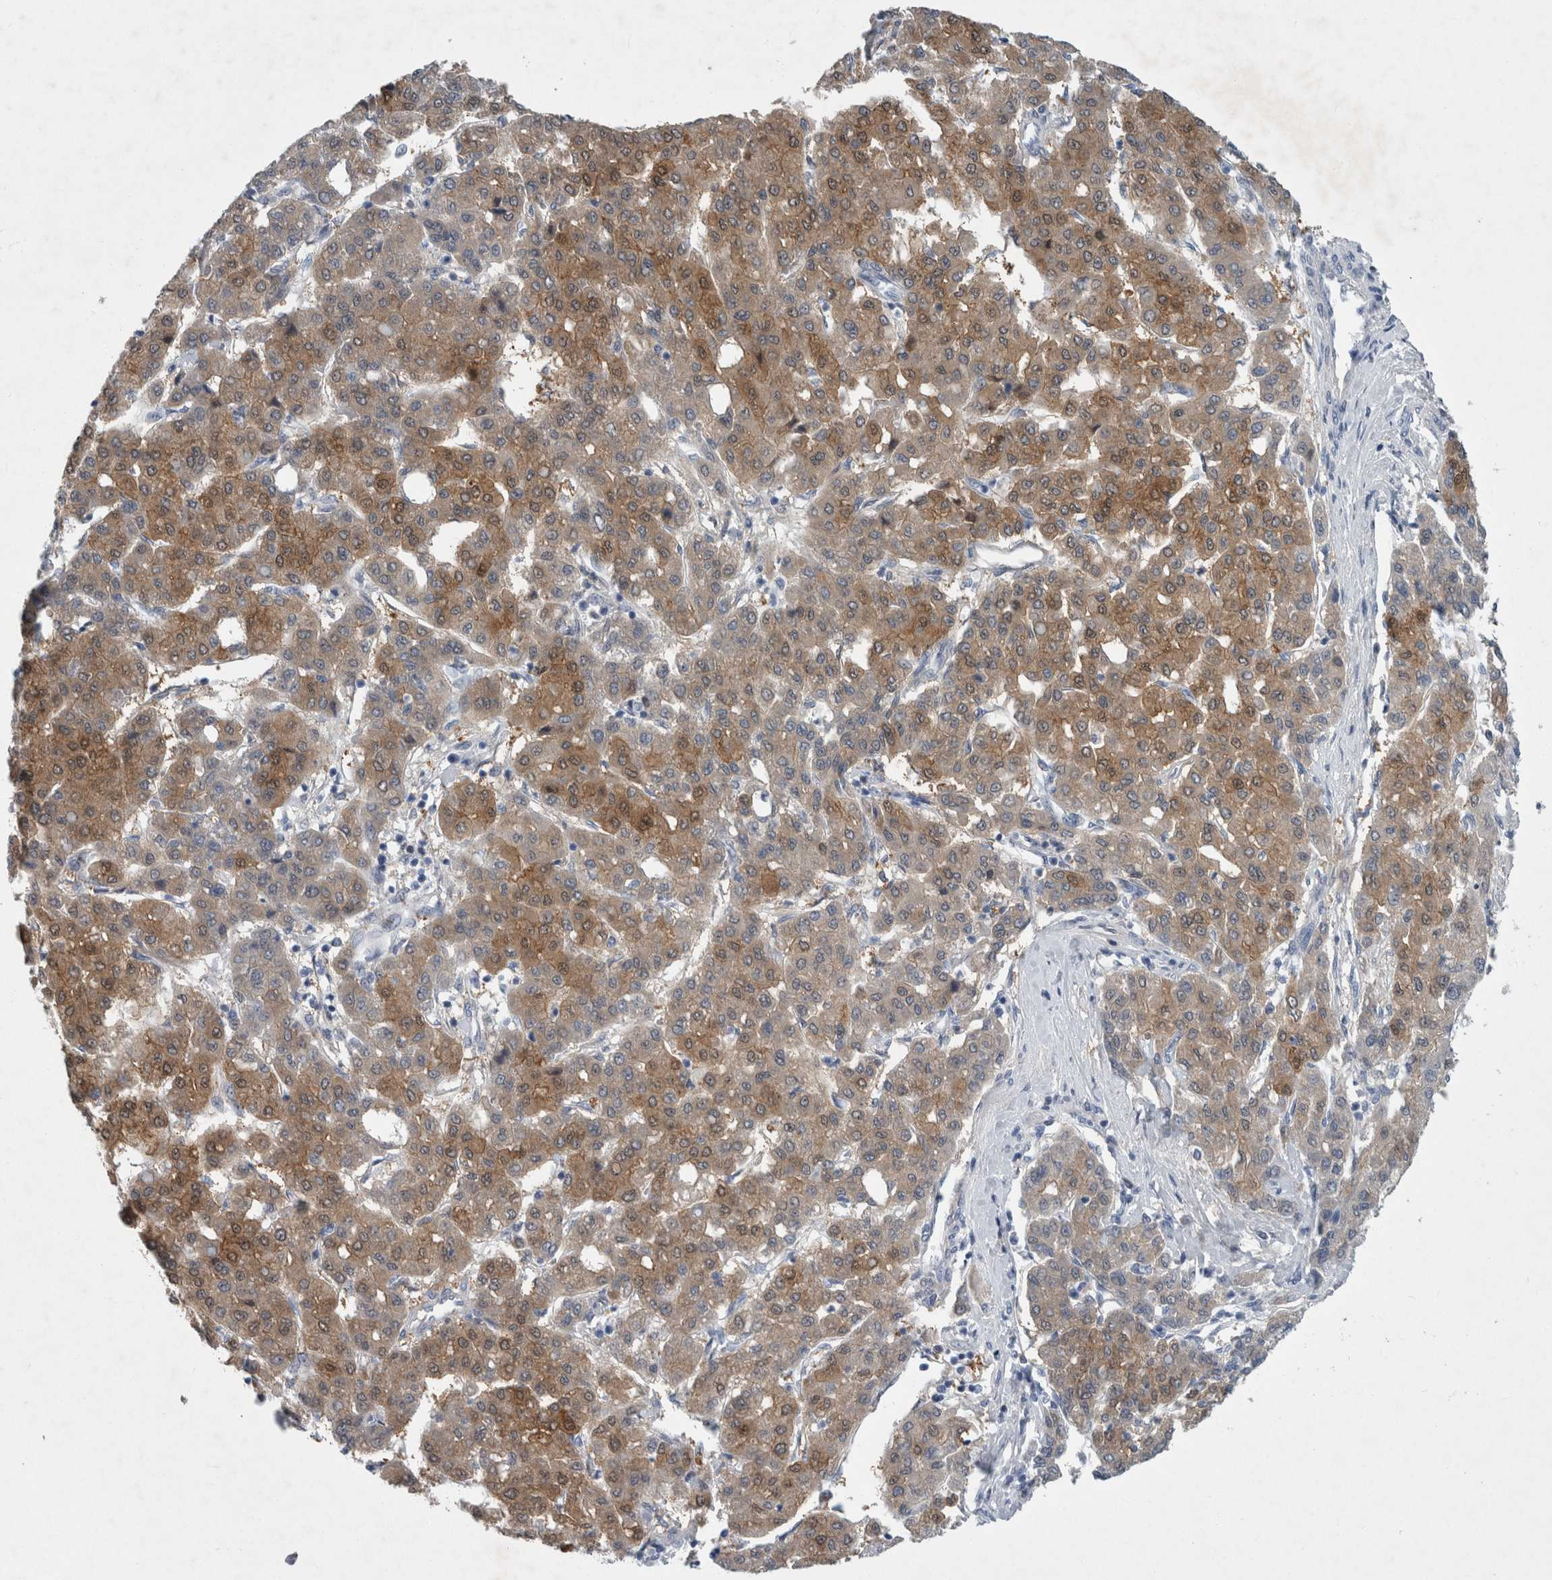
{"staining": {"intensity": "moderate", "quantity": ">75%", "location": "cytoplasmic/membranous"}, "tissue": "liver cancer", "cell_type": "Tumor cells", "image_type": "cancer", "snomed": [{"axis": "morphology", "description": "Carcinoma, Hepatocellular, NOS"}, {"axis": "topography", "description": "Liver"}], "caption": "Protein staining reveals moderate cytoplasmic/membranous staining in approximately >75% of tumor cells in liver hepatocellular carcinoma. Using DAB (3,3'-diaminobenzidine) (brown) and hematoxylin (blue) stains, captured at high magnification using brightfield microscopy.", "gene": "FAM83H", "patient": {"sex": "male", "age": 65}}